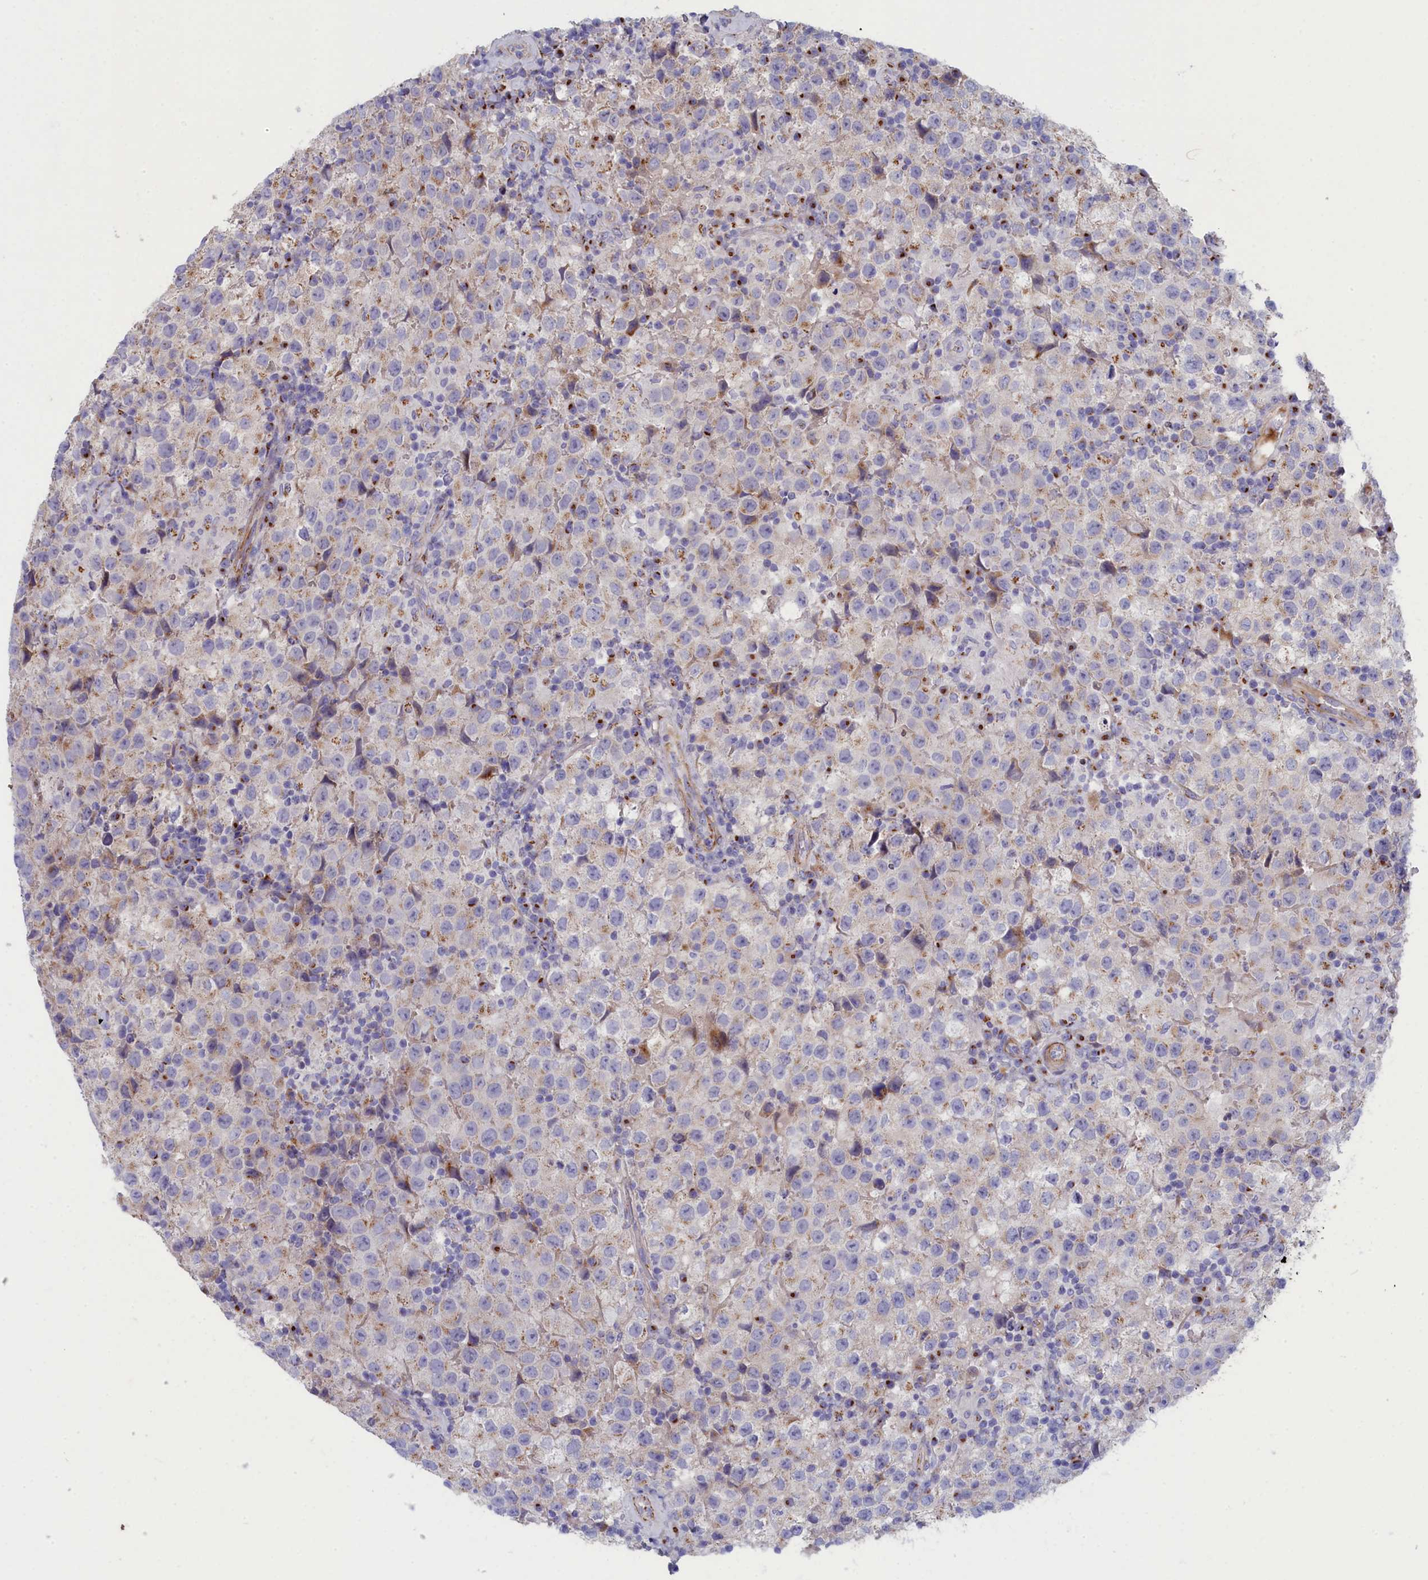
{"staining": {"intensity": "weak", "quantity": "<25%", "location": "cytoplasmic/membranous"}, "tissue": "testis cancer", "cell_type": "Tumor cells", "image_type": "cancer", "snomed": [{"axis": "morphology", "description": "Seminoma, NOS"}, {"axis": "morphology", "description": "Carcinoma, Embryonal, NOS"}, {"axis": "topography", "description": "Testis"}], "caption": "This is an IHC histopathology image of testis embryonal carcinoma. There is no expression in tumor cells.", "gene": "TUBGCP4", "patient": {"sex": "male", "age": 41}}